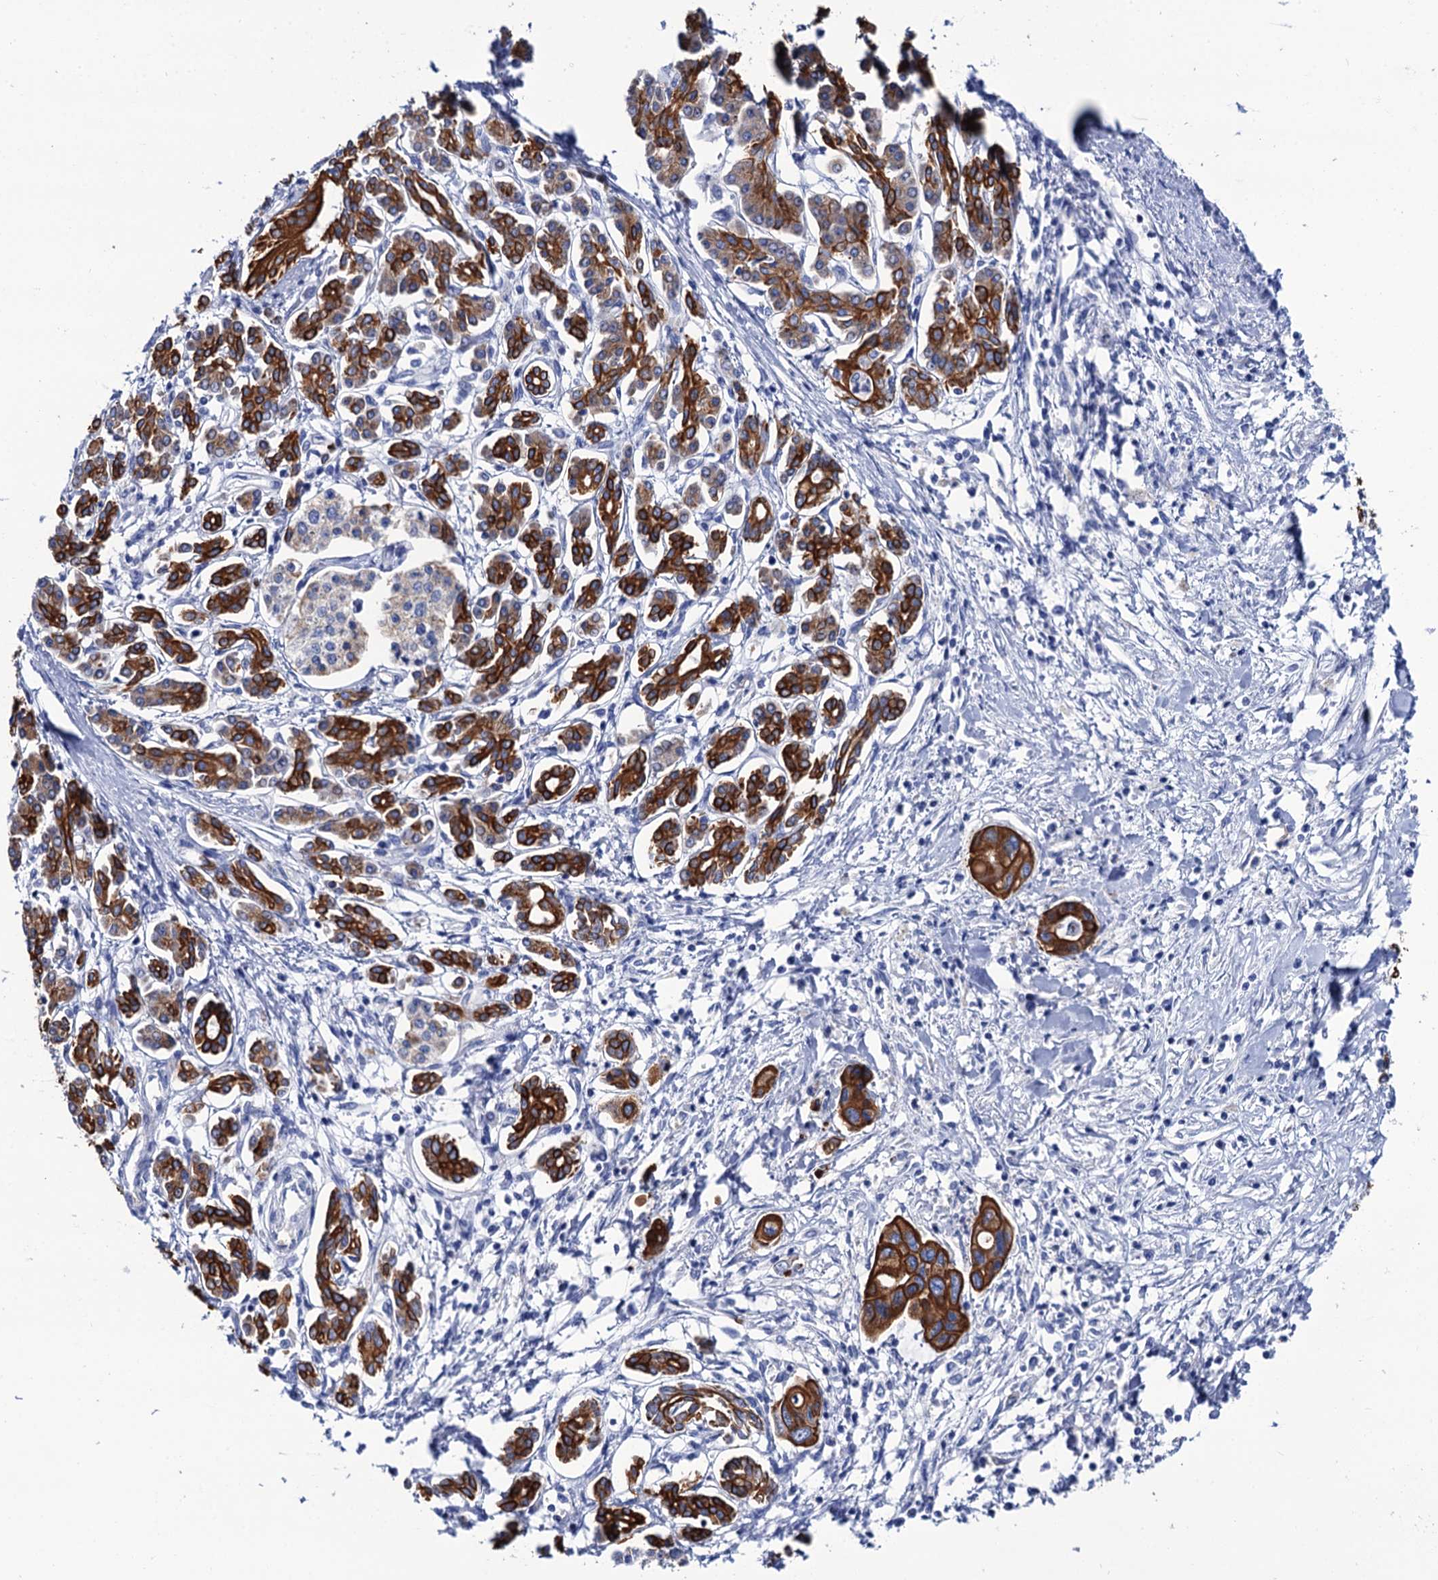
{"staining": {"intensity": "strong", "quantity": ">75%", "location": "cytoplasmic/membranous"}, "tissue": "pancreatic cancer", "cell_type": "Tumor cells", "image_type": "cancer", "snomed": [{"axis": "morphology", "description": "Normal tissue, NOS"}, {"axis": "morphology", "description": "Adenocarcinoma, NOS"}, {"axis": "topography", "description": "Pancreas"}], "caption": "High-magnification brightfield microscopy of adenocarcinoma (pancreatic) stained with DAB (3,3'-diaminobenzidine) (brown) and counterstained with hematoxylin (blue). tumor cells exhibit strong cytoplasmic/membranous expression is seen in approximately>75% of cells.", "gene": "RAB3IP", "patient": {"sex": "female", "age": 64}}